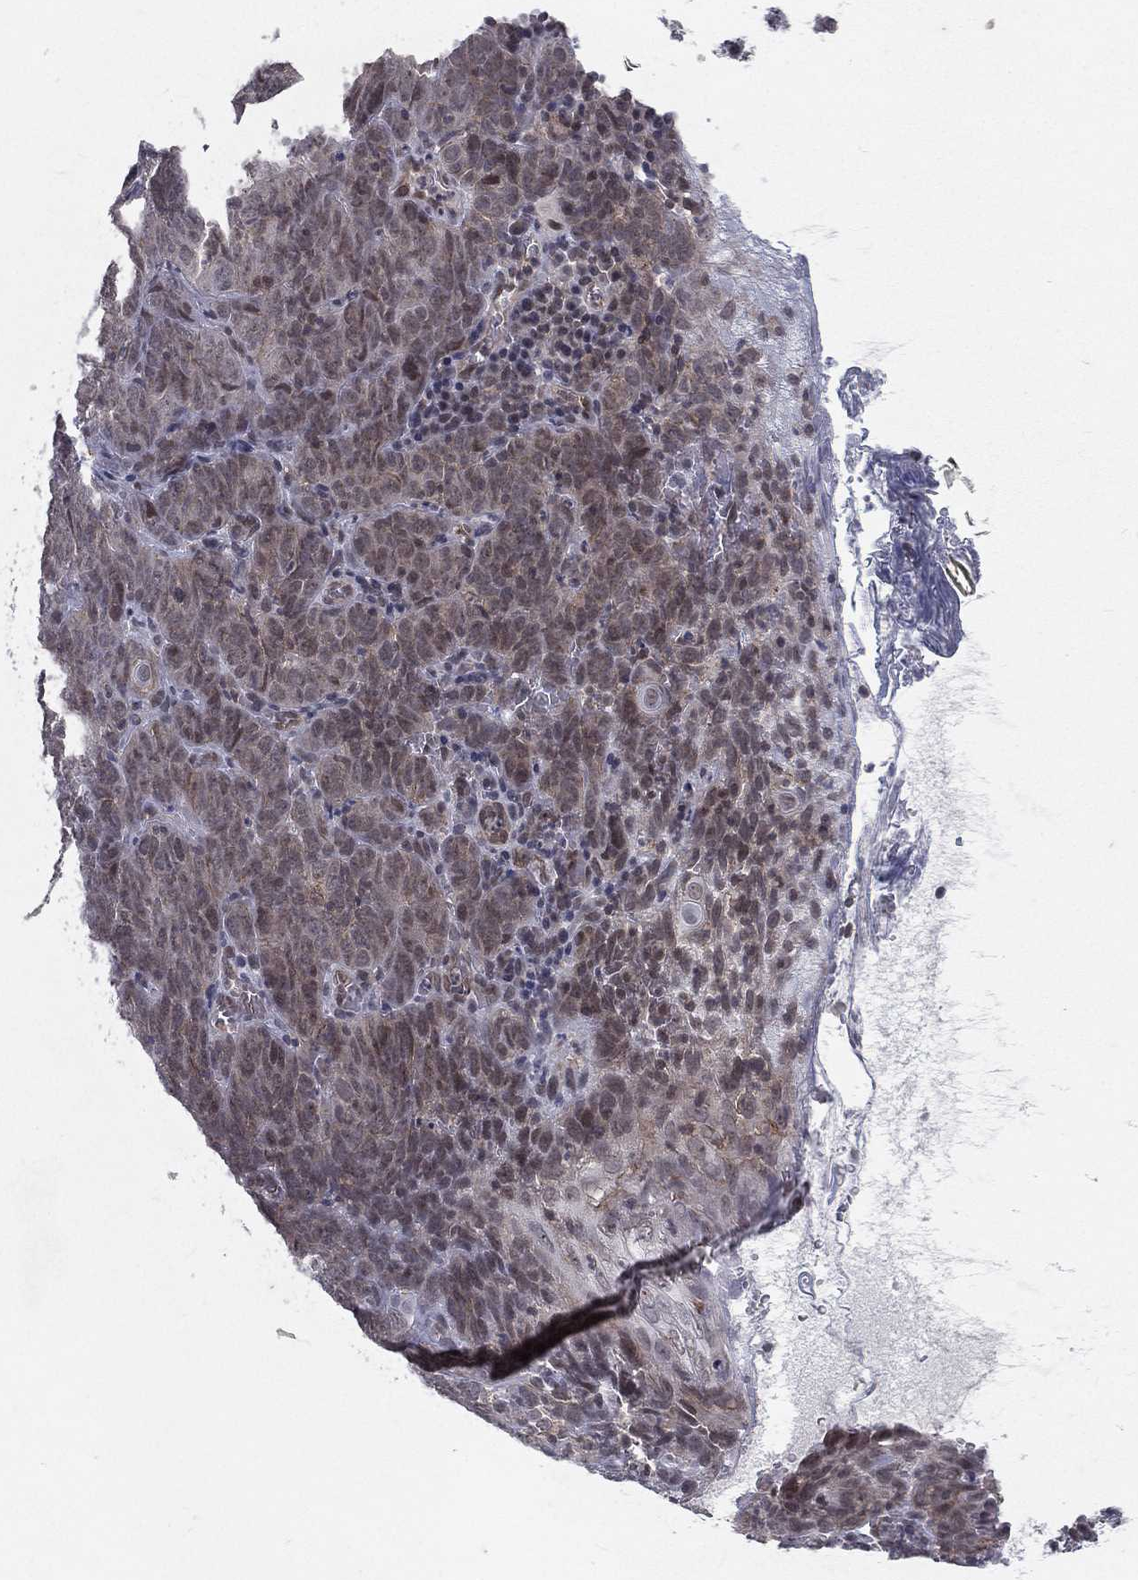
{"staining": {"intensity": "weak", "quantity": "<25%", "location": "cytoplasmic/membranous,nuclear"}, "tissue": "skin cancer", "cell_type": "Tumor cells", "image_type": "cancer", "snomed": [{"axis": "morphology", "description": "Squamous cell carcinoma, NOS"}, {"axis": "topography", "description": "Skin"}, {"axis": "topography", "description": "Anal"}], "caption": "IHC micrograph of neoplastic tissue: skin cancer stained with DAB reveals no significant protein positivity in tumor cells.", "gene": "MORC2", "patient": {"sex": "female", "age": 51}}